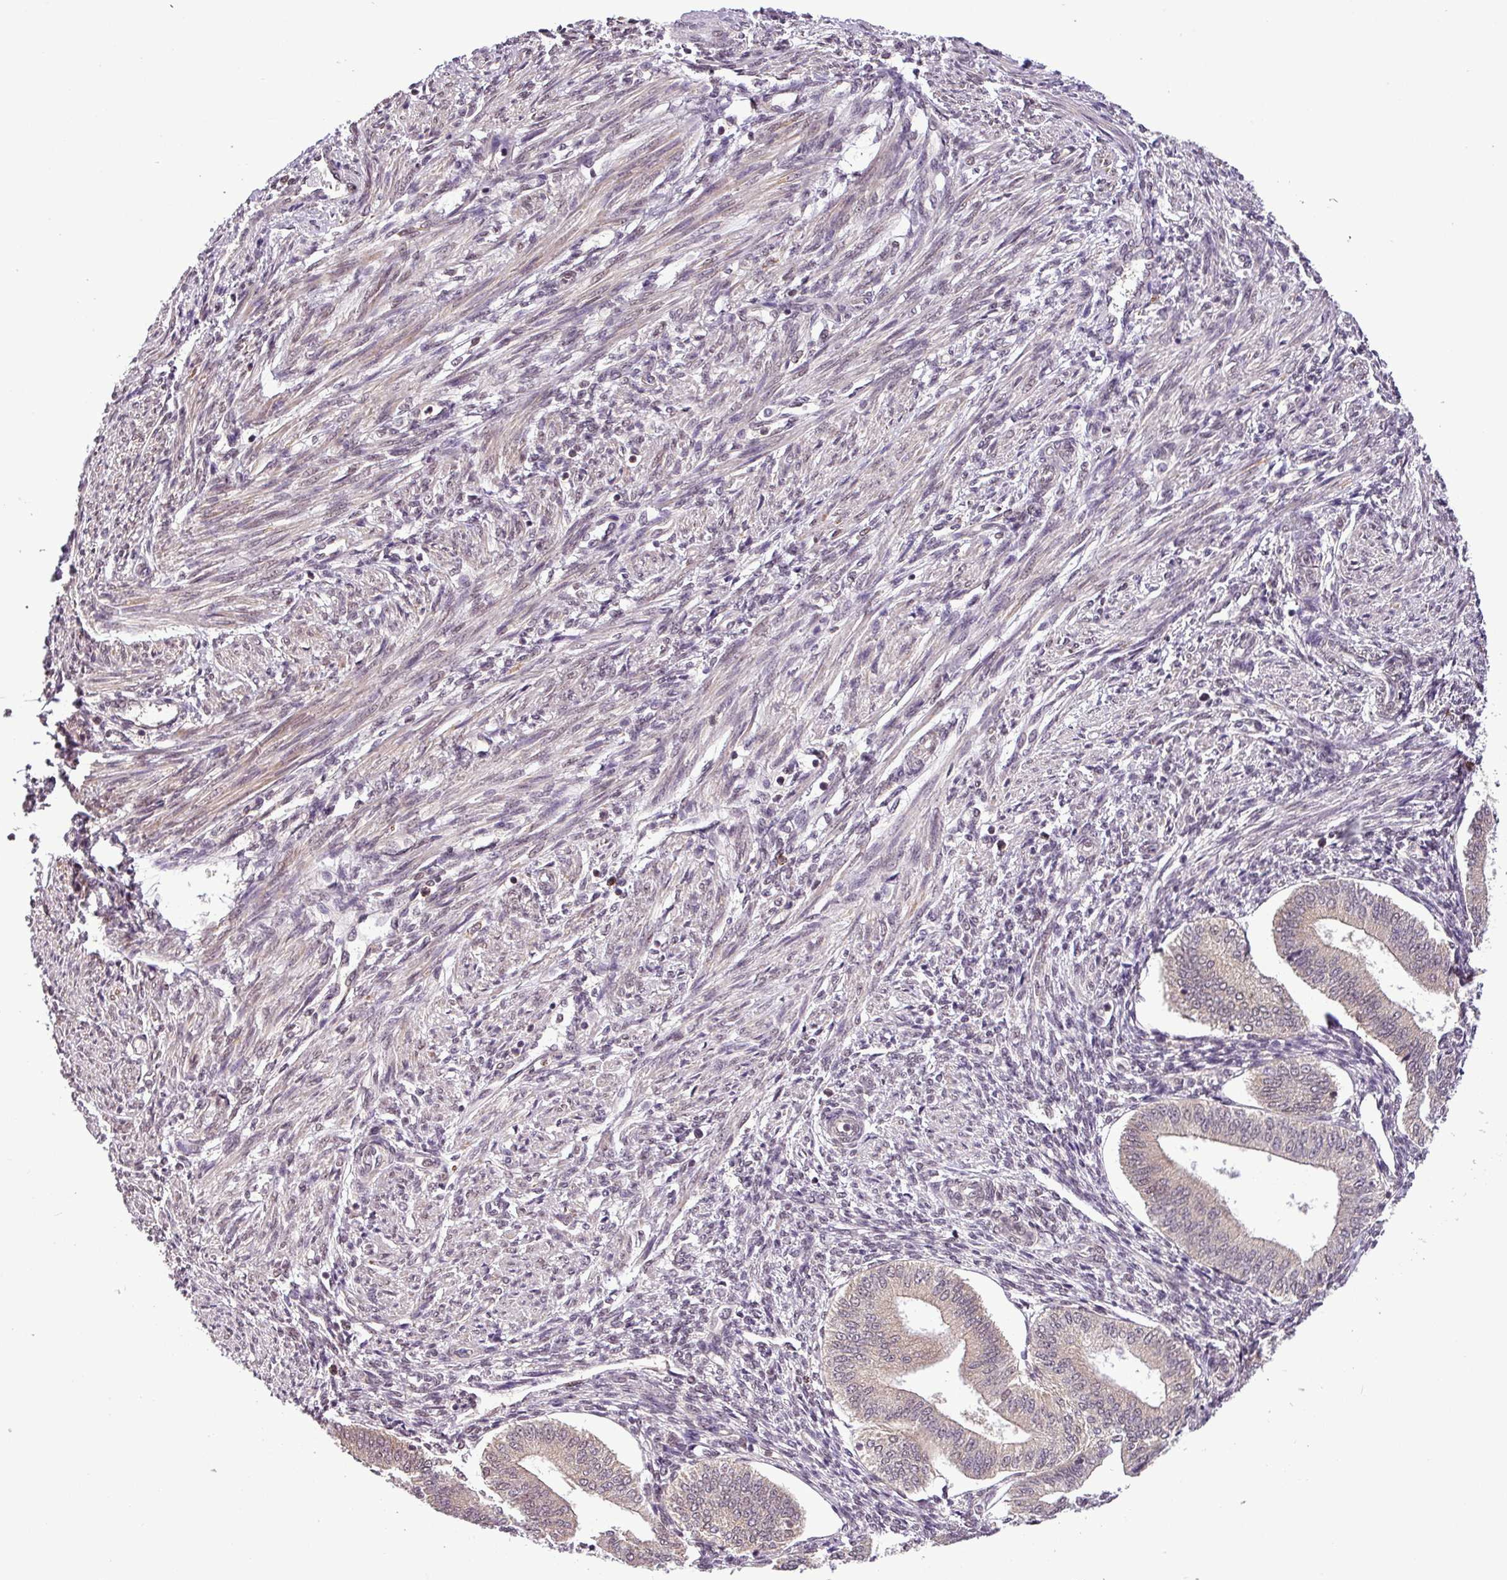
{"staining": {"intensity": "moderate", "quantity": ">75%", "location": "nuclear"}, "tissue": "endometrium", "cell_type": "Cells in endometrial stroma", "image_type": "normal", "snomed": [{"axis": "morphology", "description": "Normal tissue, NOS"}, {"axis": "topography", "description": "Endometrium"}], "caption": "A high-resolution micrograph shows IHC staining of normal endometrium, which shows moderate nuclear positivity in approximately >75% of cells in endometrial stroma. (Stains: DAB in brown, nuclei in blue, Microscopy: brightfield microscopy at high magnification).", "gene": "MFHAS1", "patient": {"sex": "female", "age": 34}}